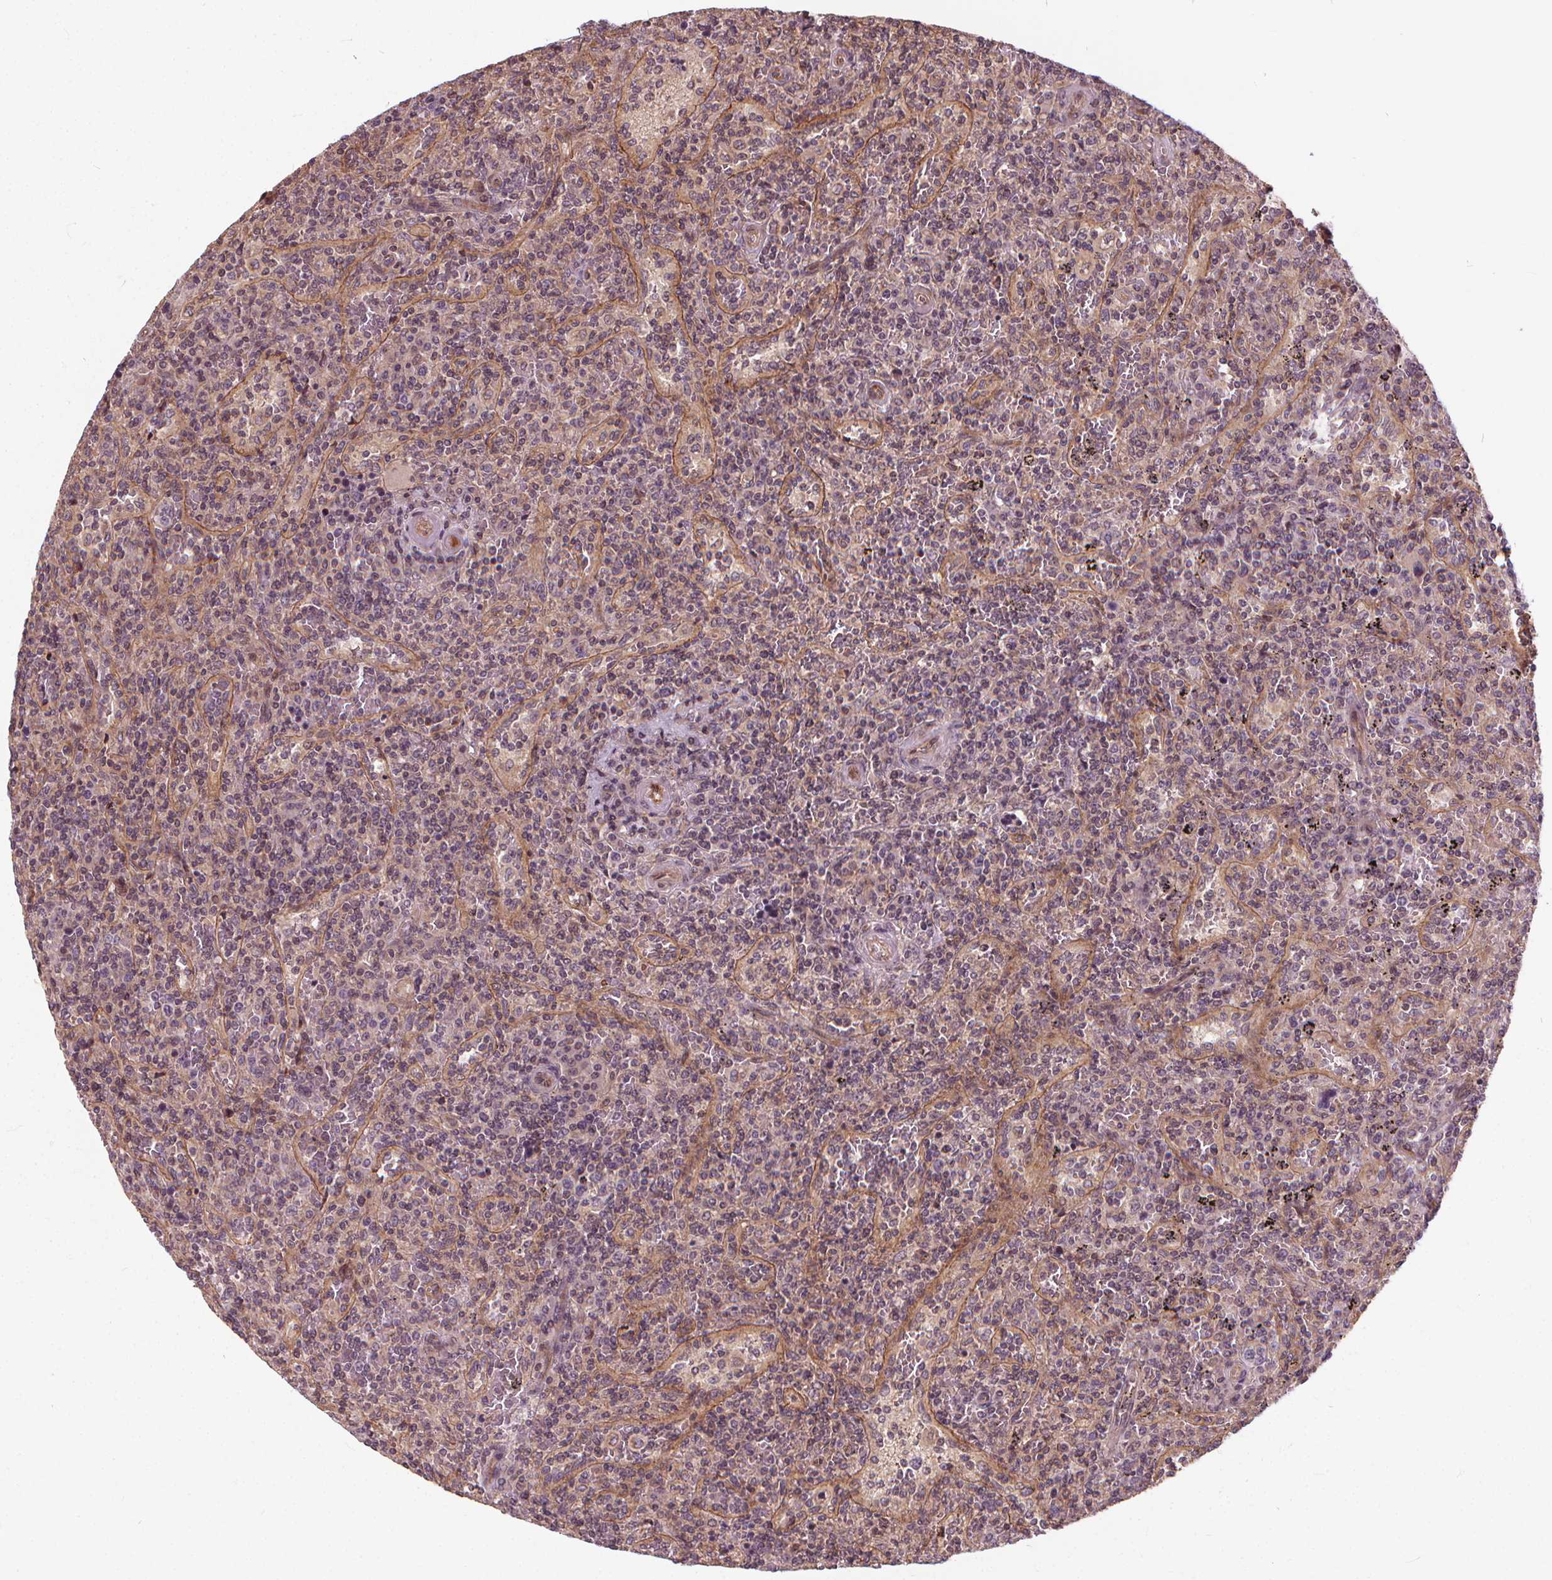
{"staining": {"intensity": "negative", "quantity": "none", "location": "none"}, "tissue": "lymphoma", "cell_type": "Tumor cells", "image_type": "cancer", "snomed": [{"axis": "morphology", "description": "Malignant lymphoma, non-Hodgkin's type, Low grade"}, {"axis": "topography", "description": "Spleen"}], "caption": "Immunohistochemistry image of low-grade malignant lymphoma, non-Hodgkin's type stained for a protein (brown), which reveals no positivity in tumor cells. (Stains: DAB immunohistochemistry with hematoxylin counter stain, Microscopy: brightfield microscopy at high magnification).", "gene": "INPP5E", "patient": {"sex": "male", "age": 62}}